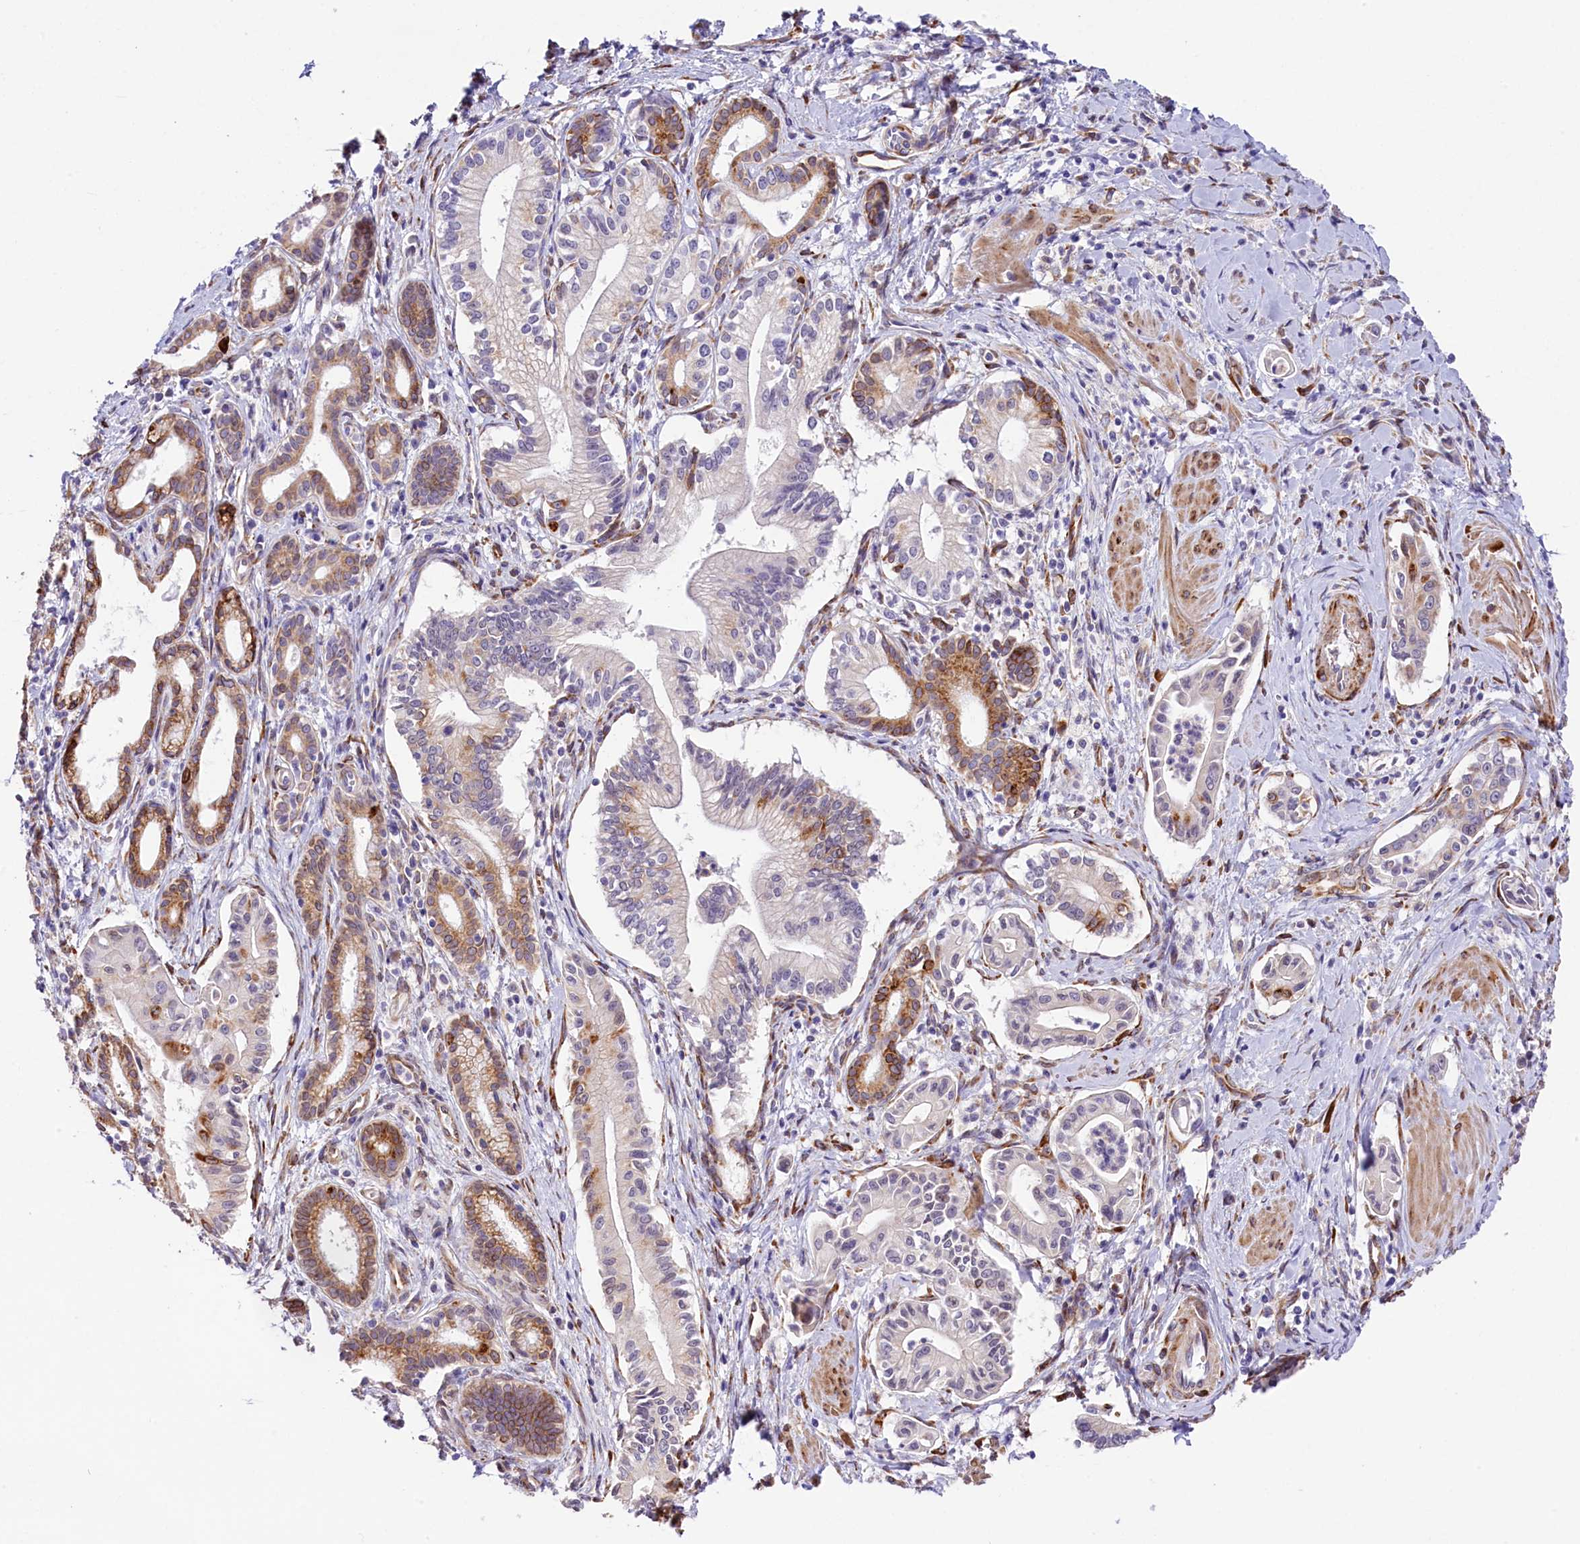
{"staining": {"intensity": "moderate", "quantity": "<25%", "location": "cytoplasmic/membranous"}, "tissue": "pancreatic cancer", "cell_type": "Tumor cells", "image_type": "cancer", "snomed": [{"axis": "morphology", "description": "Adenocarcinoma, NOS"}, {"axis": "topography", "description": "Pancreas"}], "caption": "Human pancreatic cancer (adenocarcinoma) stained with a brown dye exhibits moderate cytoplasmic/membranous positive staining in about <25% of tumor cells.", "gene": "ITGA1", "patient": {"sex": "male", "age": 78}}